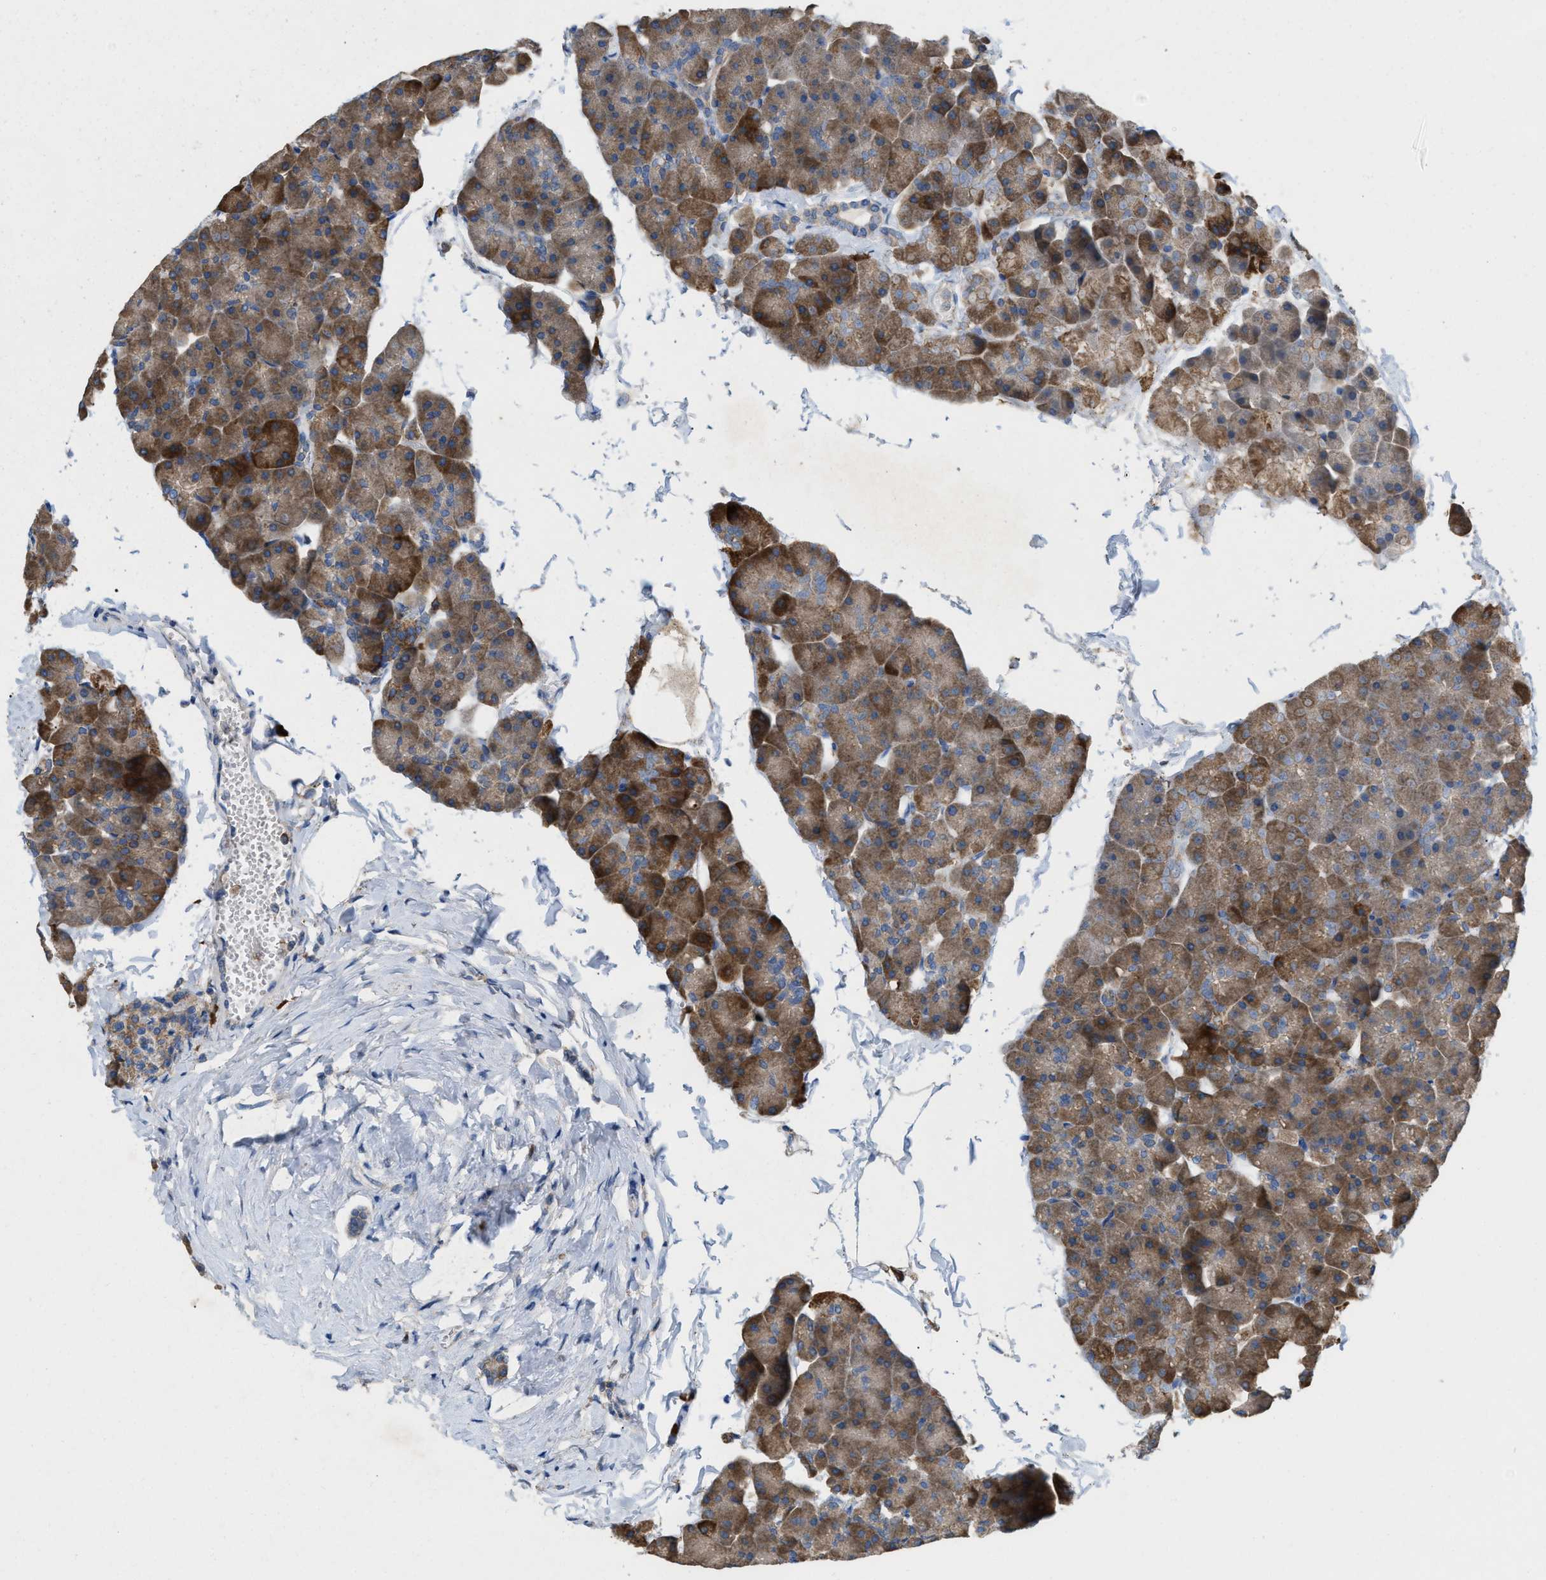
{"staining": {"intensity": "moderate", "quantity": ">75%", "location": "cytoplasmic/membranous"}, "tissue": "pancreas", "cell_type": "Exocrine glandular cells", "image_type": "normal", "snomed": [{"axis": "morphology", "description": "Normal tissue, NOS"}, {"axis": "topography", "description": "Pancreas"}], "caption": "Pancreas stained with DAB (3,3'-diaminobenzidine) immunohistochemistry demonstrates medium levels of moderate cytoplasmic/membranous staining in about >75% of exocrine glandular cells.", "gene": "DYNC2I1", "patient": {"sex": "male", "age": 35}}